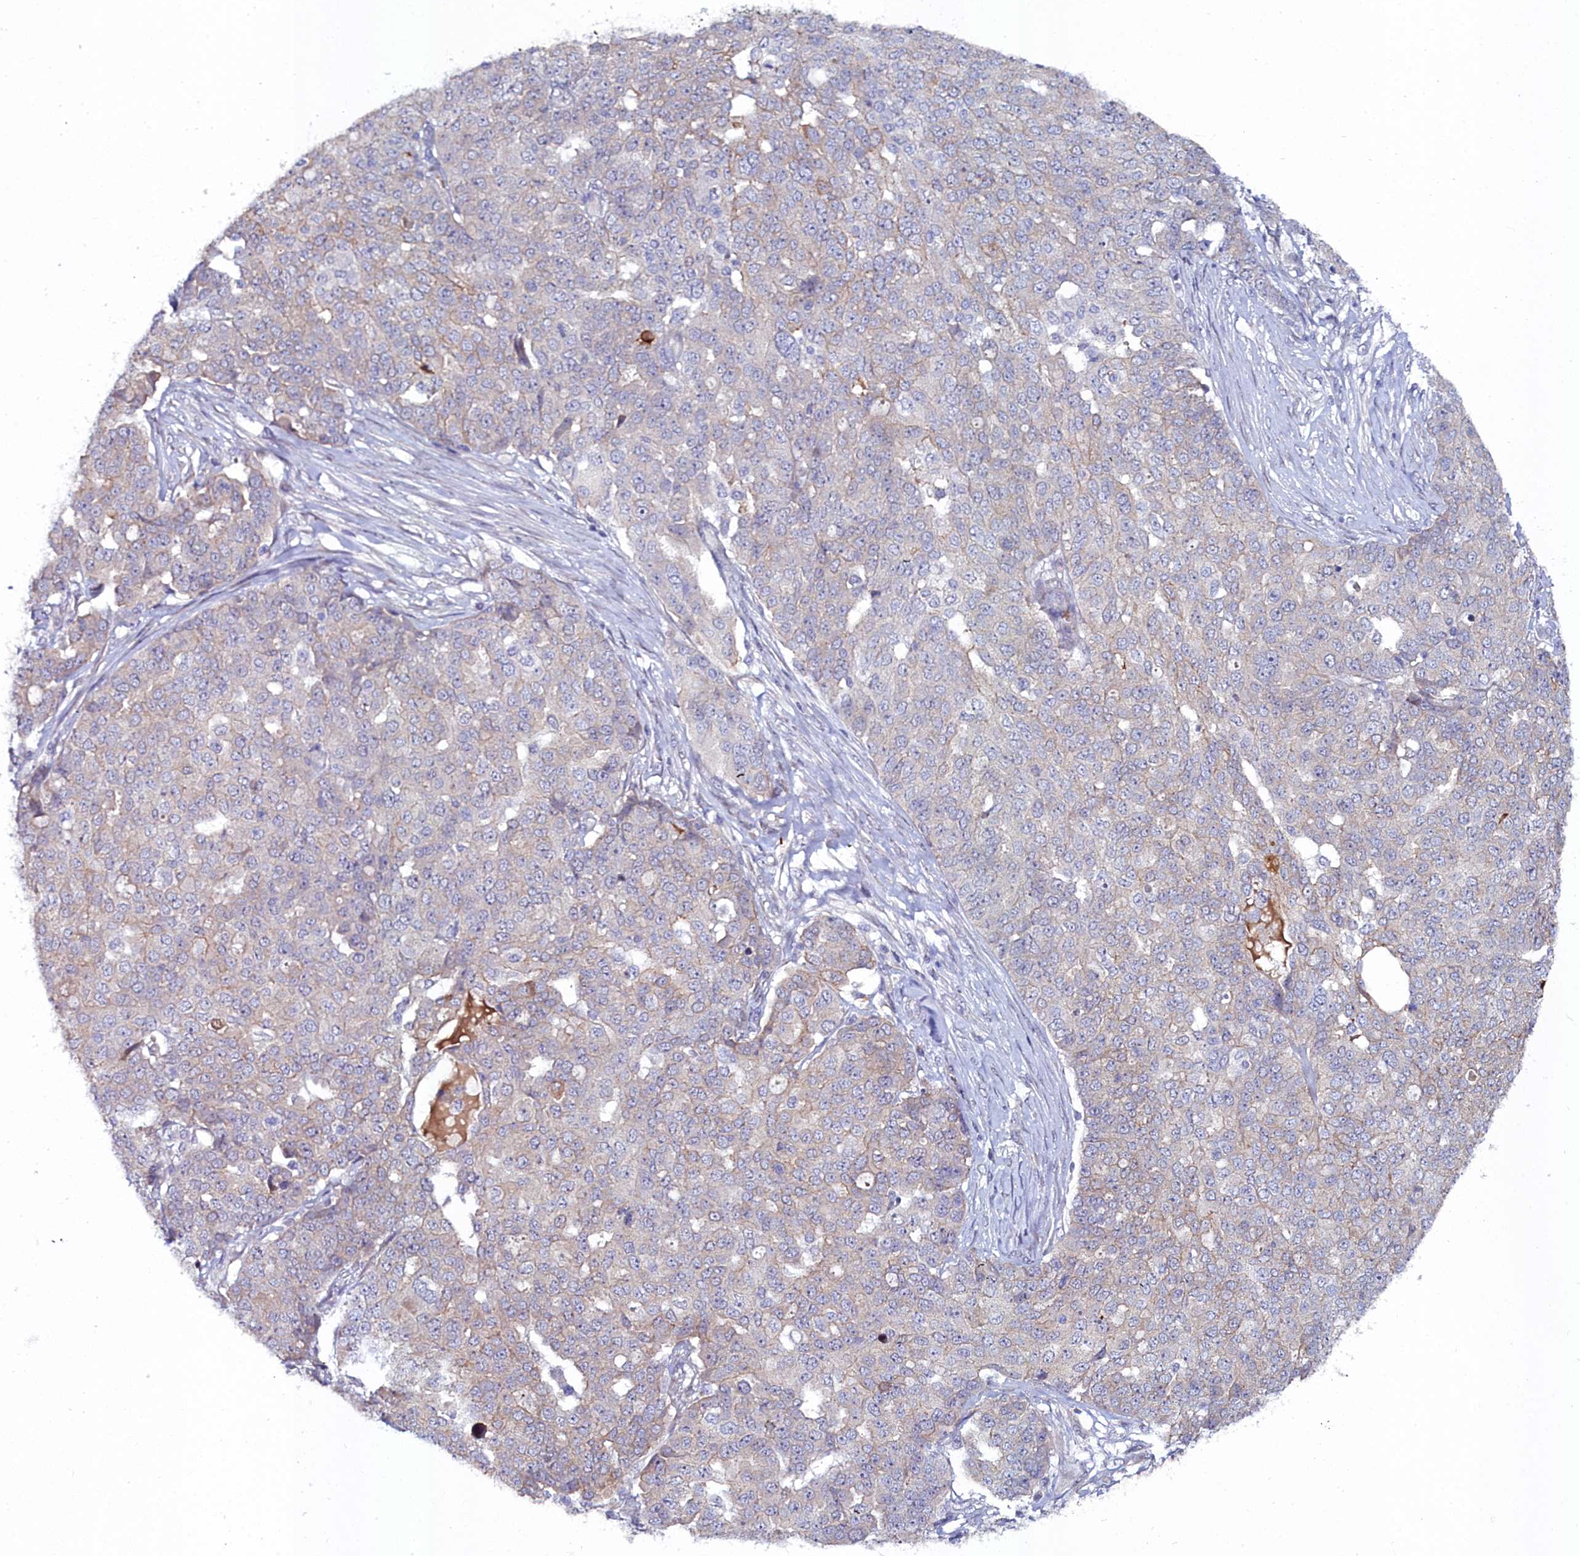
{"staining": {"intensity": "weak", "quantity": "<25%", "location": "cytoplasmic/membranous"}, "tissue": "ovarian cancer", "cell_type": "Tumor cells", "image_type": "cancer", "snomed": [{"axis": "morphology", "description": "Cystadenocarcinoma, serous, NOS"}, {"axis": "topography", "description": "Soft tissue"}, {"axis": "topography", "description": "Ovary"}], "caption": "High power microscopy photomicrograph of an immunohistochemistry image of serous cystadenocarcinoma (ovarian), revealing no significant expression in tumor cells.", "gene": "KCTD18", "patient": {"sex": "female", "age": 57}}